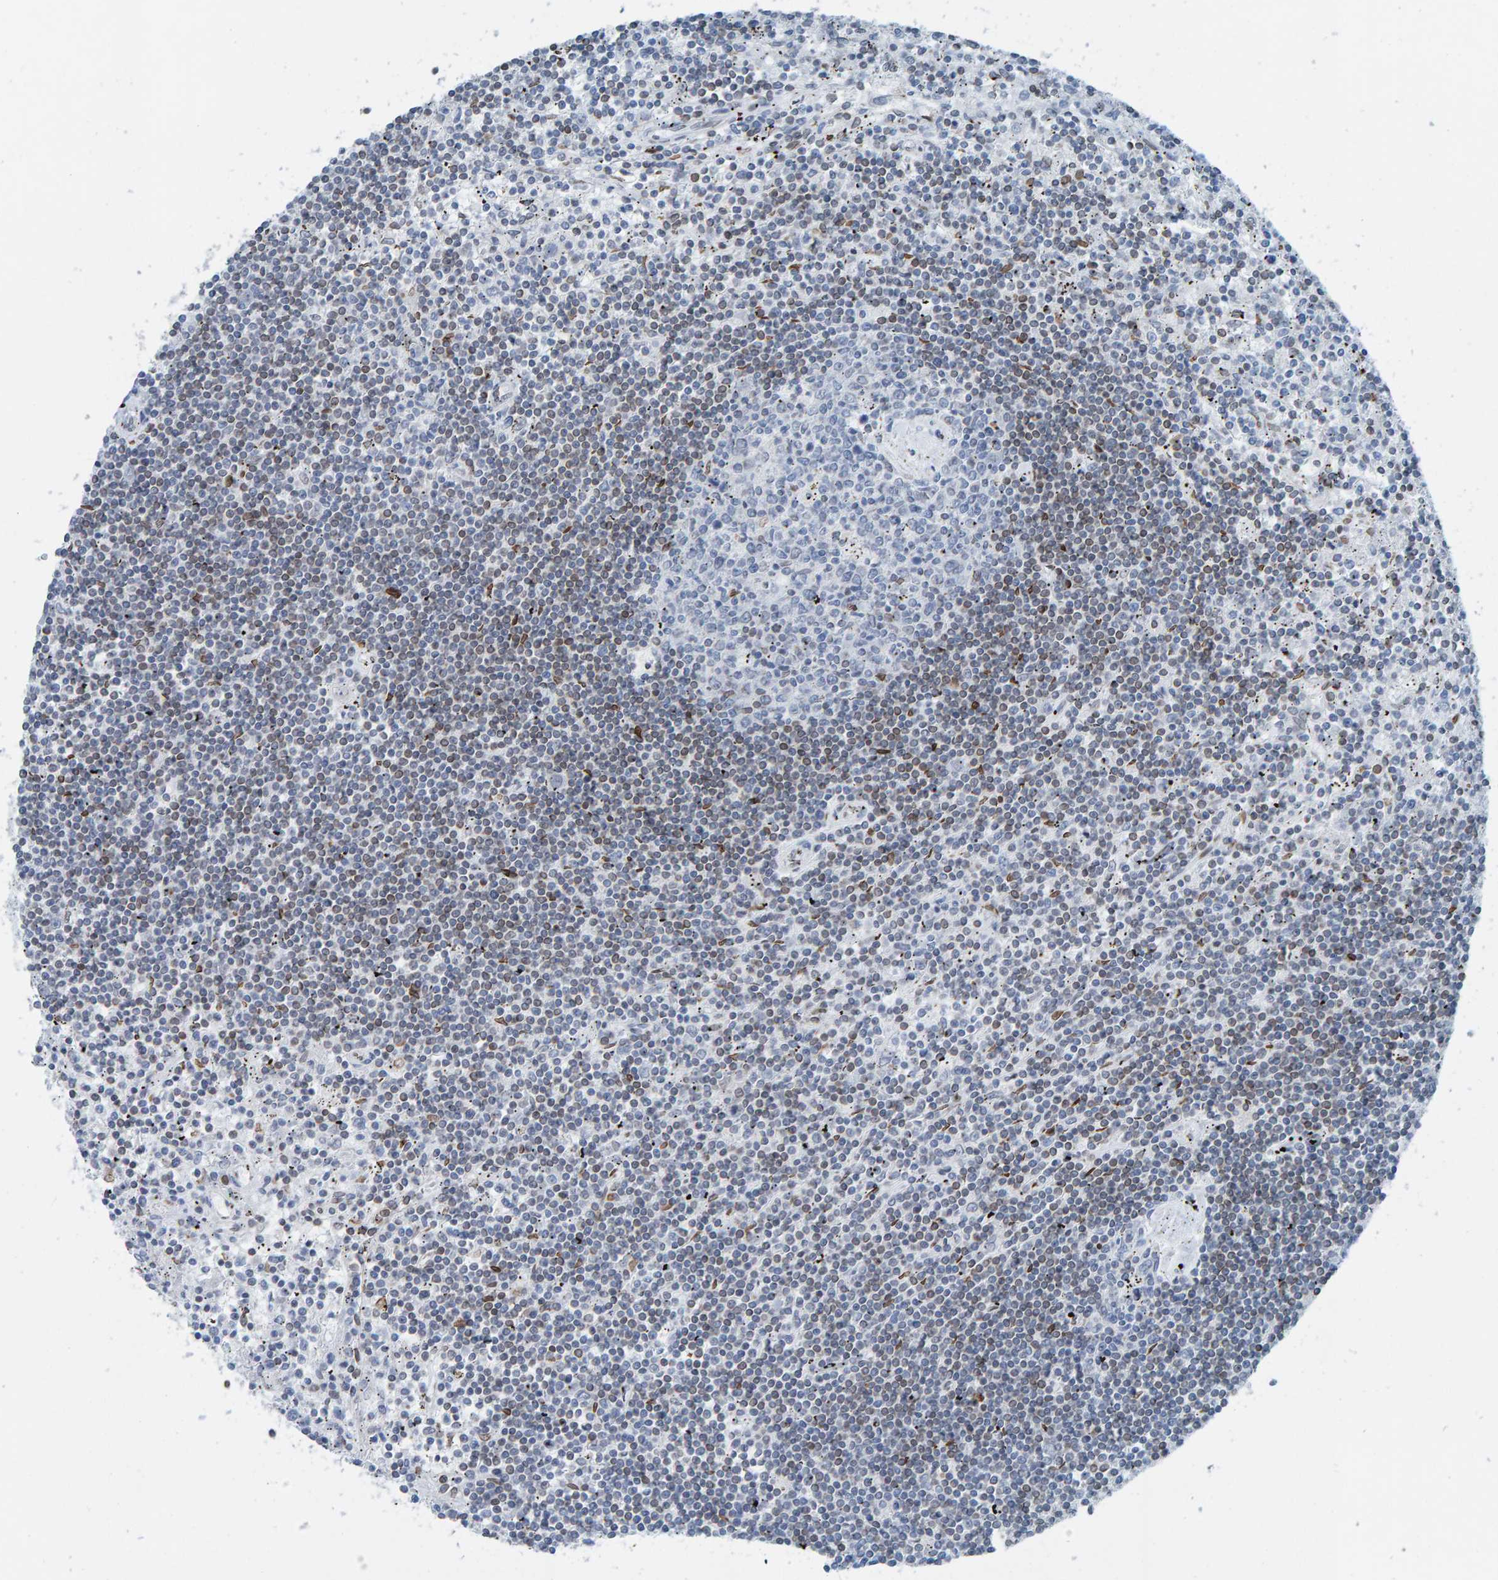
{"staining": {"intensity": "weak", "quantity": "25%-75%", "location": "nuclear"}, "tissue": "lymphoma", "cell_type": "Tumor cells", "image_type": "cancer", "snomed": [{"axis": "morphology", "description": "Malignant lymphoma, non-Hodgkin's type, Low grade"}, {"axis": "topography", "description": "Spleen"}], "caption": "Approximately 25%-75% of tumor cells in human lymphoma display weak nuclear protein expression as visualized by brown immunohistochemical staining.", "gene": "LMNB2", "patient": {"sex": "male", "age": 76}}